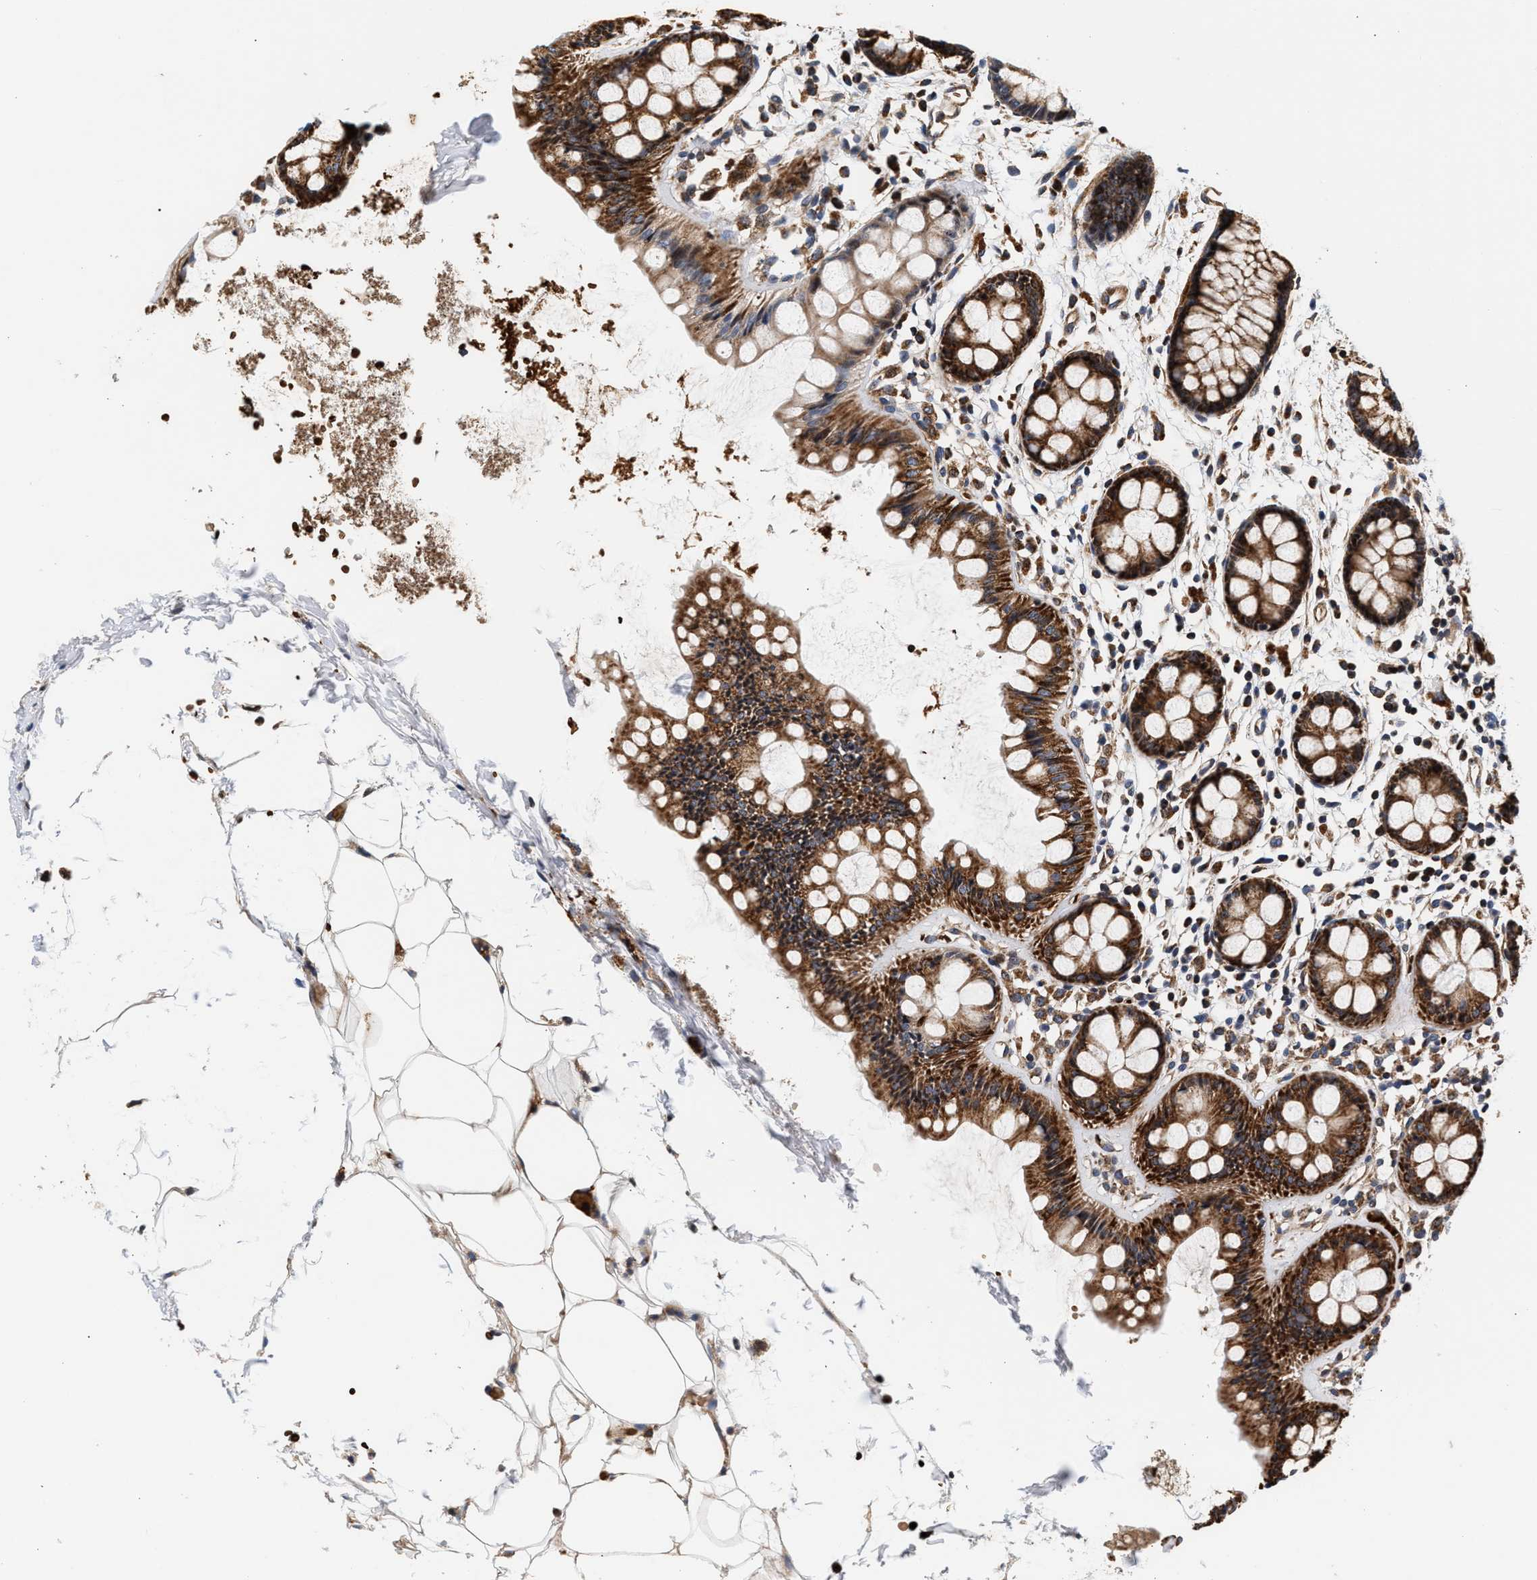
{"staining": {"intensity": "strong", "quantity": ">75%", "location": "cytoplasmic/membranous"}, "tissue": "rectum", "cell_type": "Glandular cells", "image_type": "normal", "snomed": [{"axis": "morphology", "description": "Normal tissue, NOS"}, {"axis": "topography", "description": "Rectum"}], "caption": "Rectum stained with DAB immunohistochemistry (IHC) demonstrates high levels of strong cytoplasmic/membranous staining in approximately >75% of glandular cells.", "gene": "SGK1", "patient": {"sex": "female", "age": 66}}